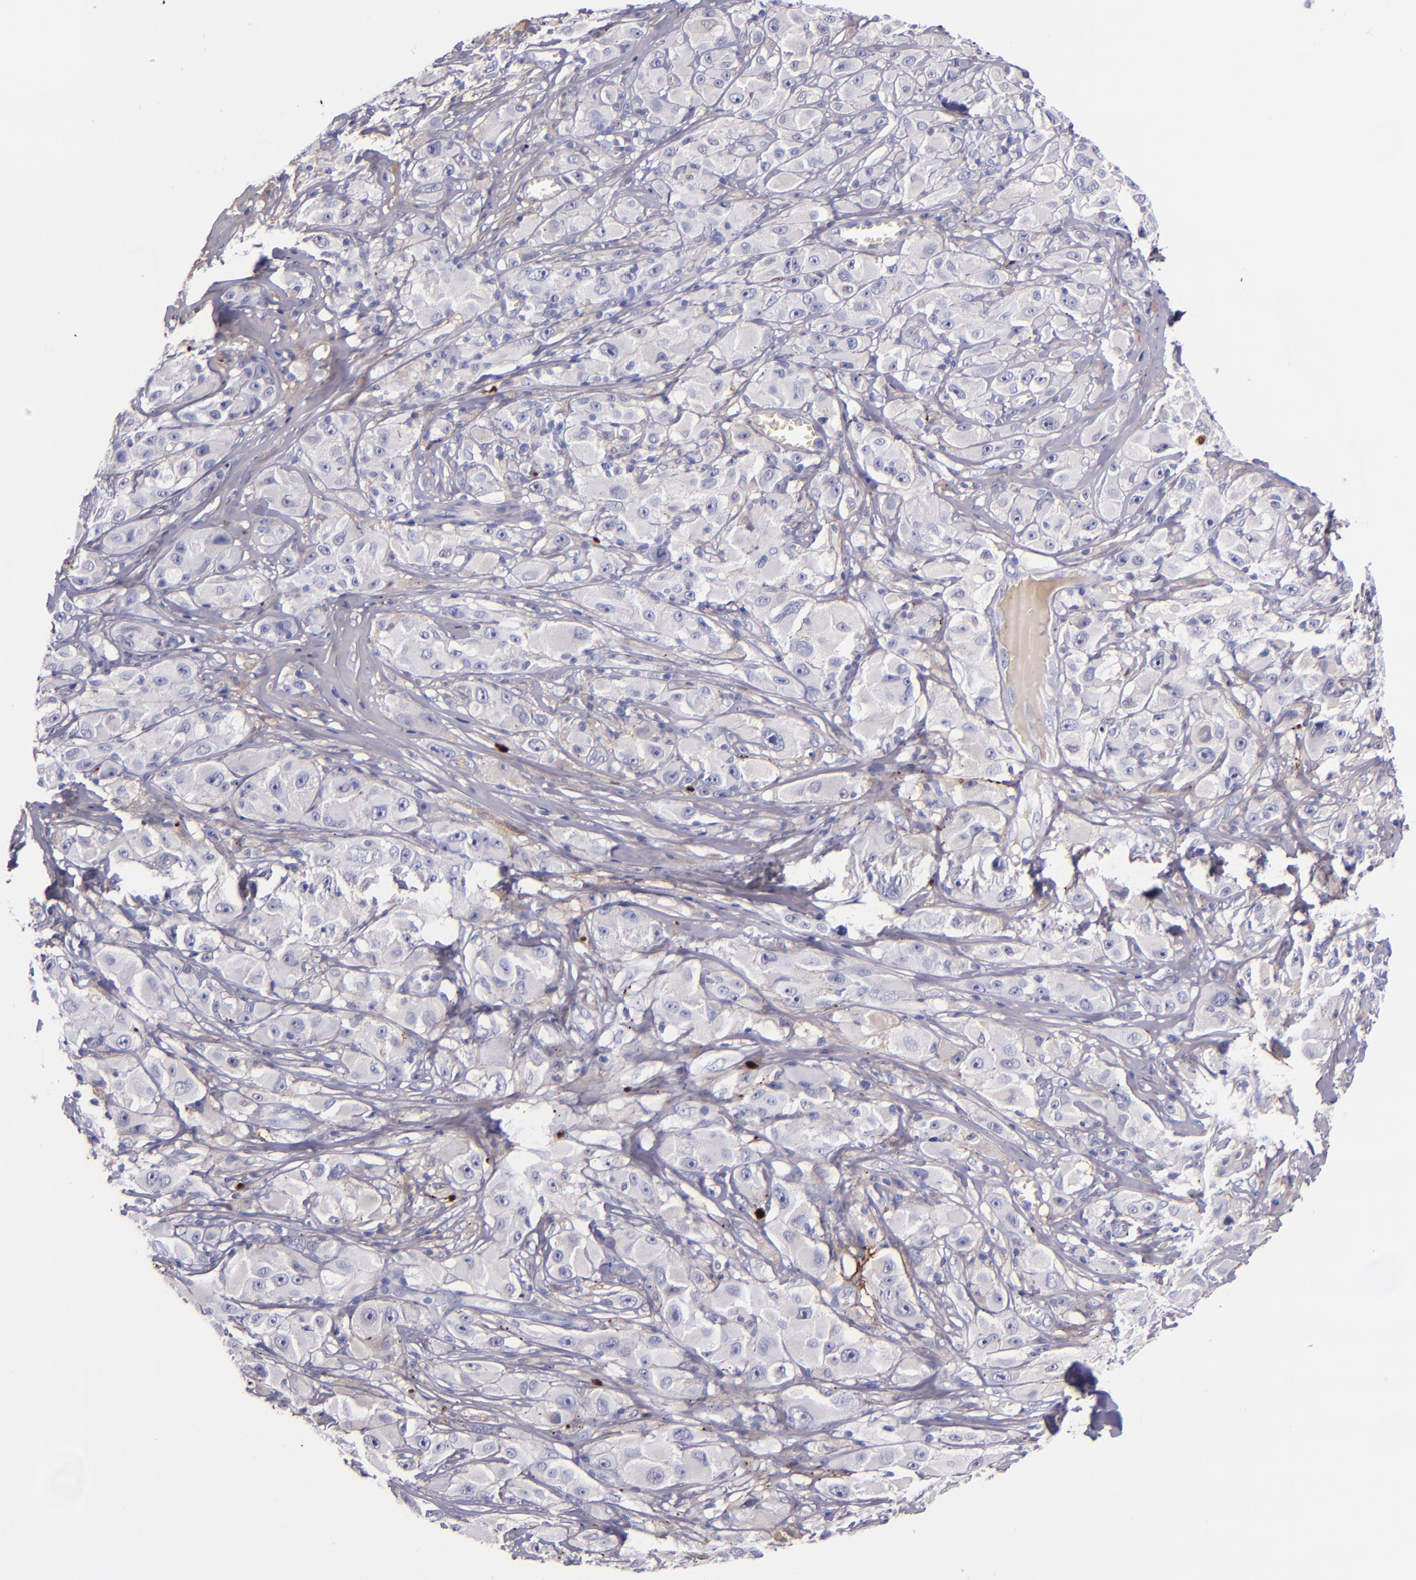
{"staining": {"intensity": "negative", "quantity": "none", "location": "none"}, "tissue": "melanoma", "cell_type": "Tumor cells", "image_type": "cancer", "snomed": [{"axis": "morphology", "description": "Malignant melanoma, NOS"}, {"axis": "topography", "description": "Skin"}], "caption": "The immunohistochemistry (IHC) photomicrograph has no significant expression in tumor cells of melanoma tissue.", "gene": "KNG1", "patient": {"sex": "male", "age": 56}}